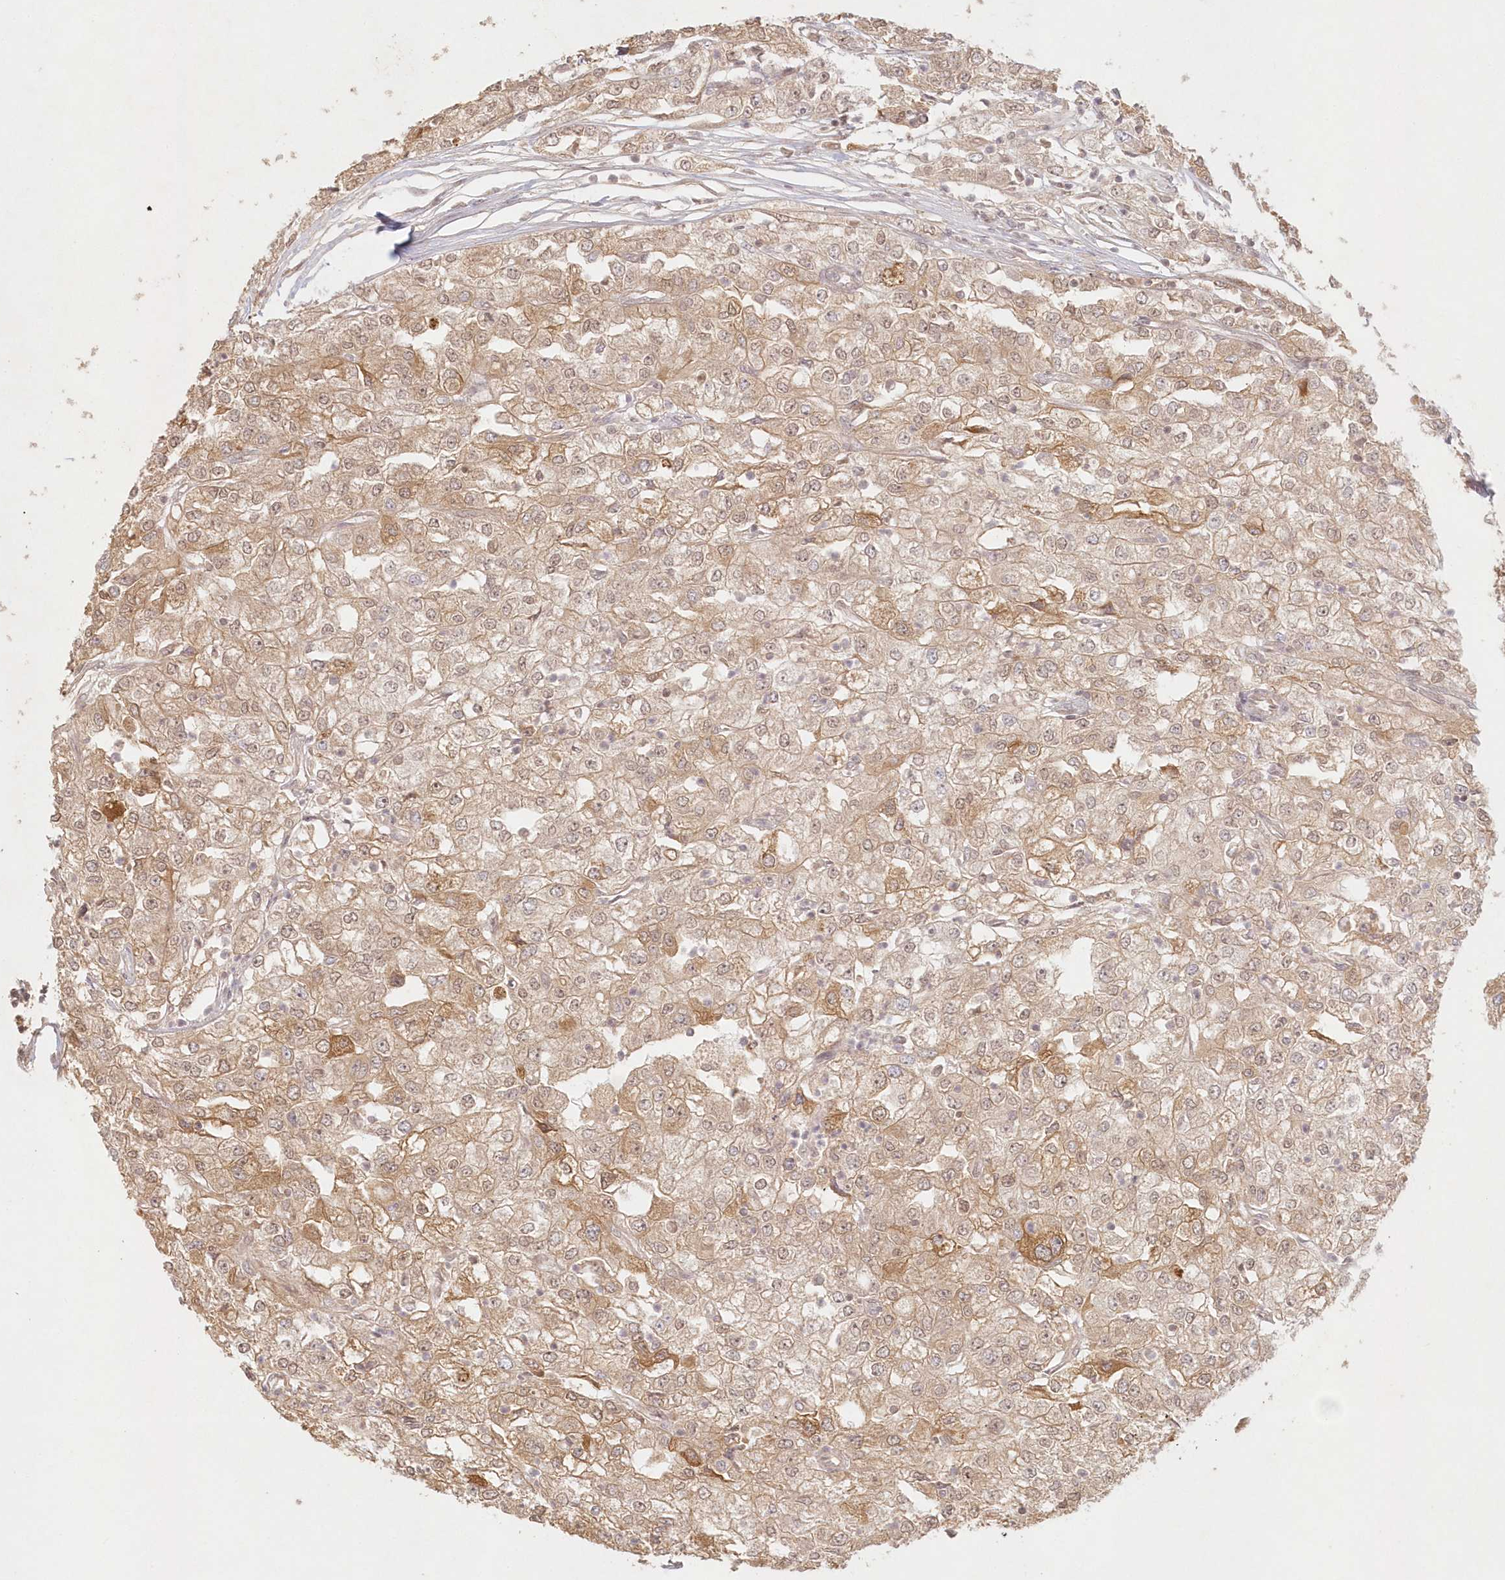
{"staining": {"intensity": "moderate", "quantity": ">75%", "location": "cytoplasmic/membranous"}, "tissue": "renal cancer", "cell_type": "Tumor cells", "image_type": "cancer", "snomed": [{"axis": "morphology", "description": "Adenocarcinoma, NOS"}, {"axis": "topography", "description": "Kidney"}], "caption": "Protein staining of renal cancer tissue exhibits moderate cytoplasmic/membranous staining in about >75% of tumor cells.", "gene": "KIAA0232", "patient": {"sex": "female", "age": 54}}